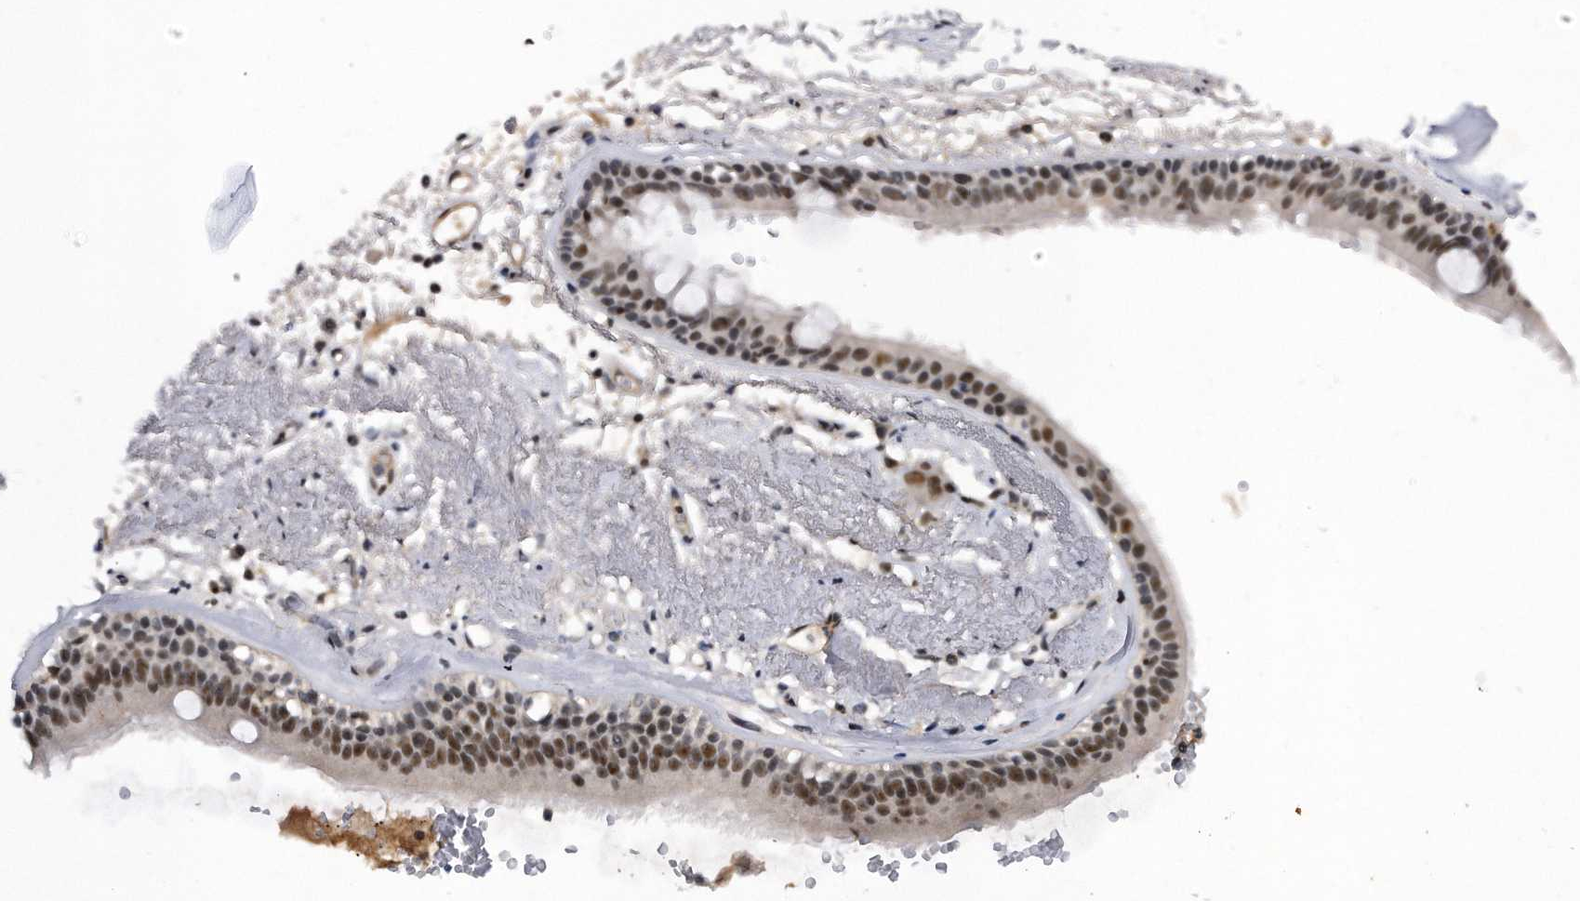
{"staining": {"intensity": "moderate", "quantity": "25%-75%", "location": "nuclear"}, "tissue": "adipose tissue", "cell_type": "Adipocytes", "image_type": "normal", "snomed": [{"axis": "morphology", "description": "Normal tissue, NOS"}, {"axis": "topography", "description": "Cartilage tissue"}], "caption": "Protein staining by IHC reveals moderate nuclear expression in about 25%-75% of adipocytes in unremarkable adipose tissue.", "gene": "VIRMA", "patient": {"sex": "female", "age": 63}}